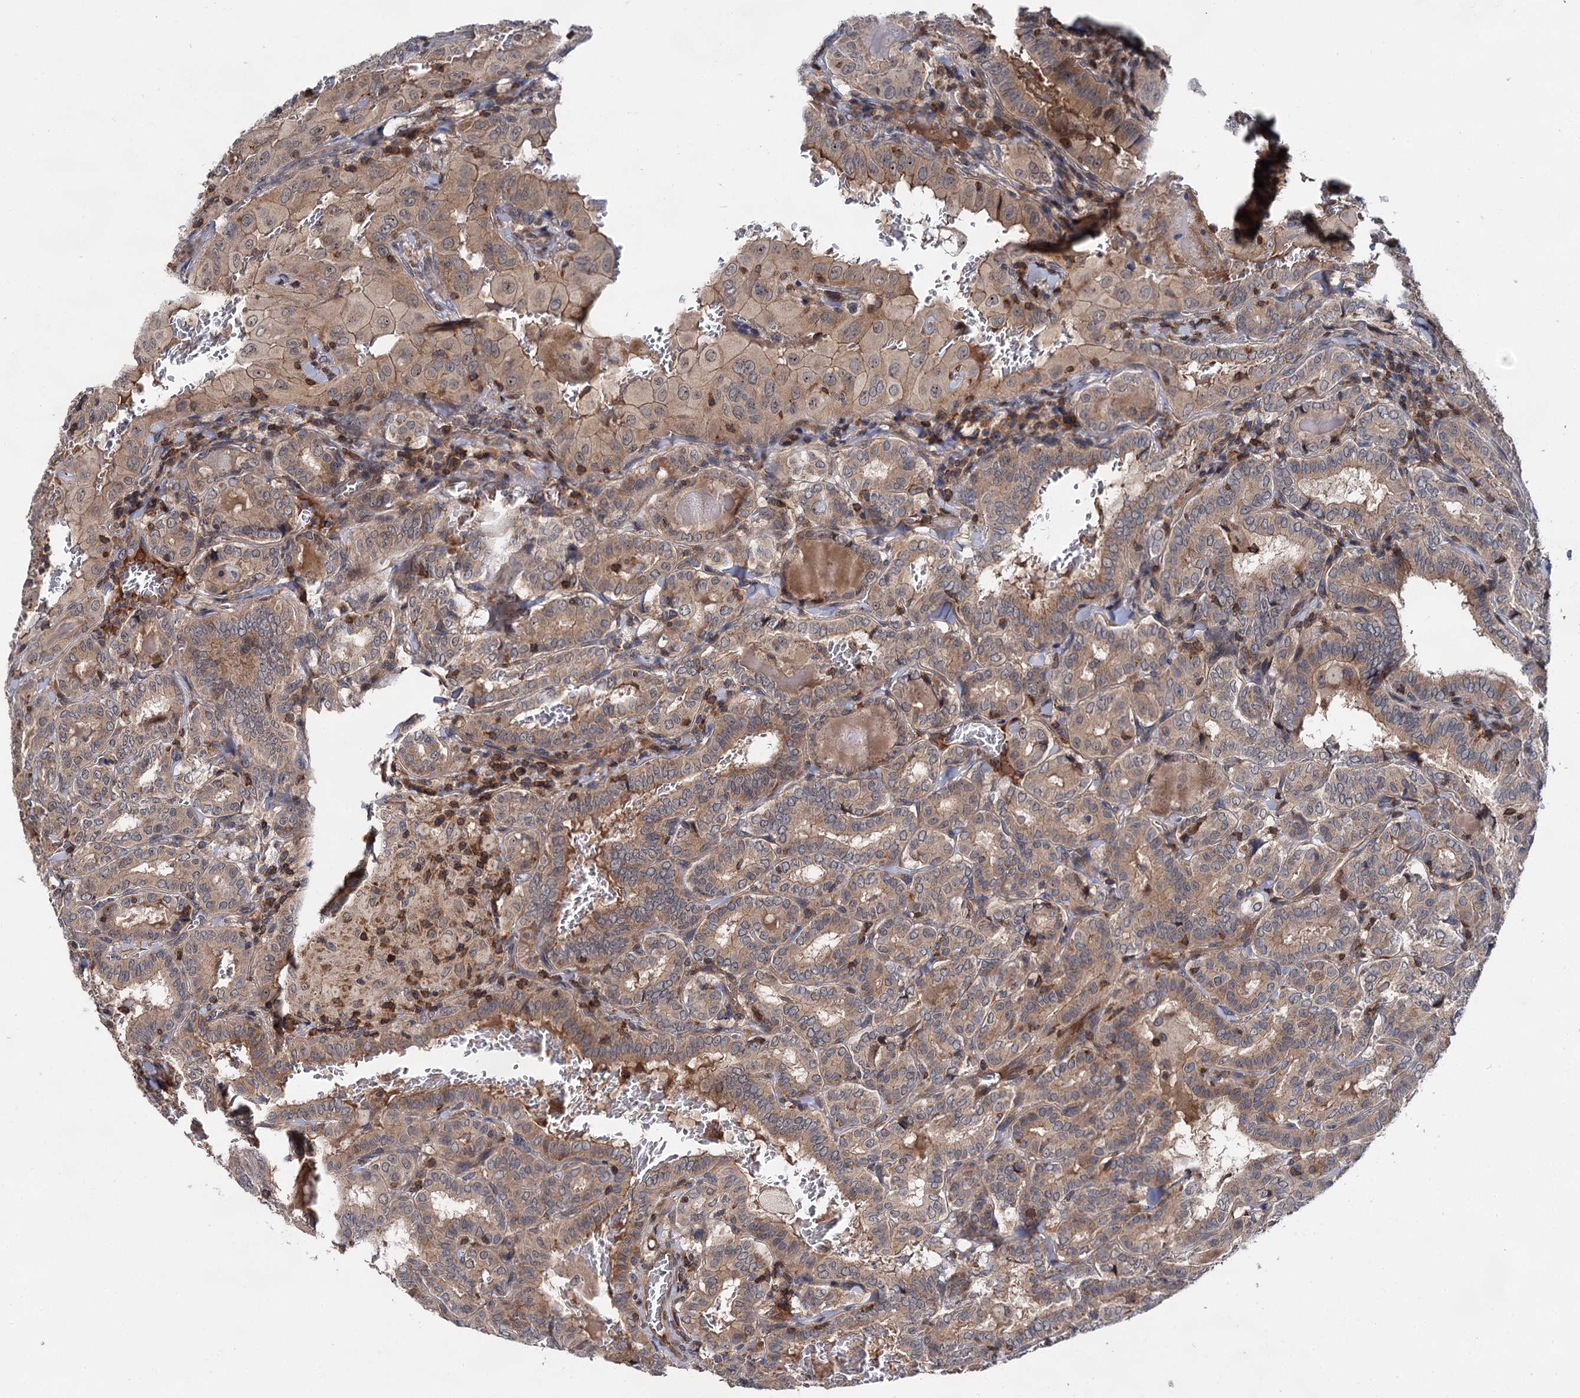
{"staining": {"intensity": "weak", "quantity": ">75%", "location": "cytoplasmic/membranous,nuclear"}, "tissue": "thyroid cancer", "cell_type": "Tumor cells", "image_type": "cancer", "snomed": [{"axis": "morphology", "description": "Papillary adenocarcinoma, NOS"}, {"axis": "topography", "description": "Thyroid gland"}], "caption": "Papillary adenocarcinoma (thyroid) stained with a brown dye displays weak cytoplasmic/membranous and nuclear positive positivity in approximately >75% of tumor cells.", "gene": "ABLIM1", "patient": {"sex": "female", "age": 72}}